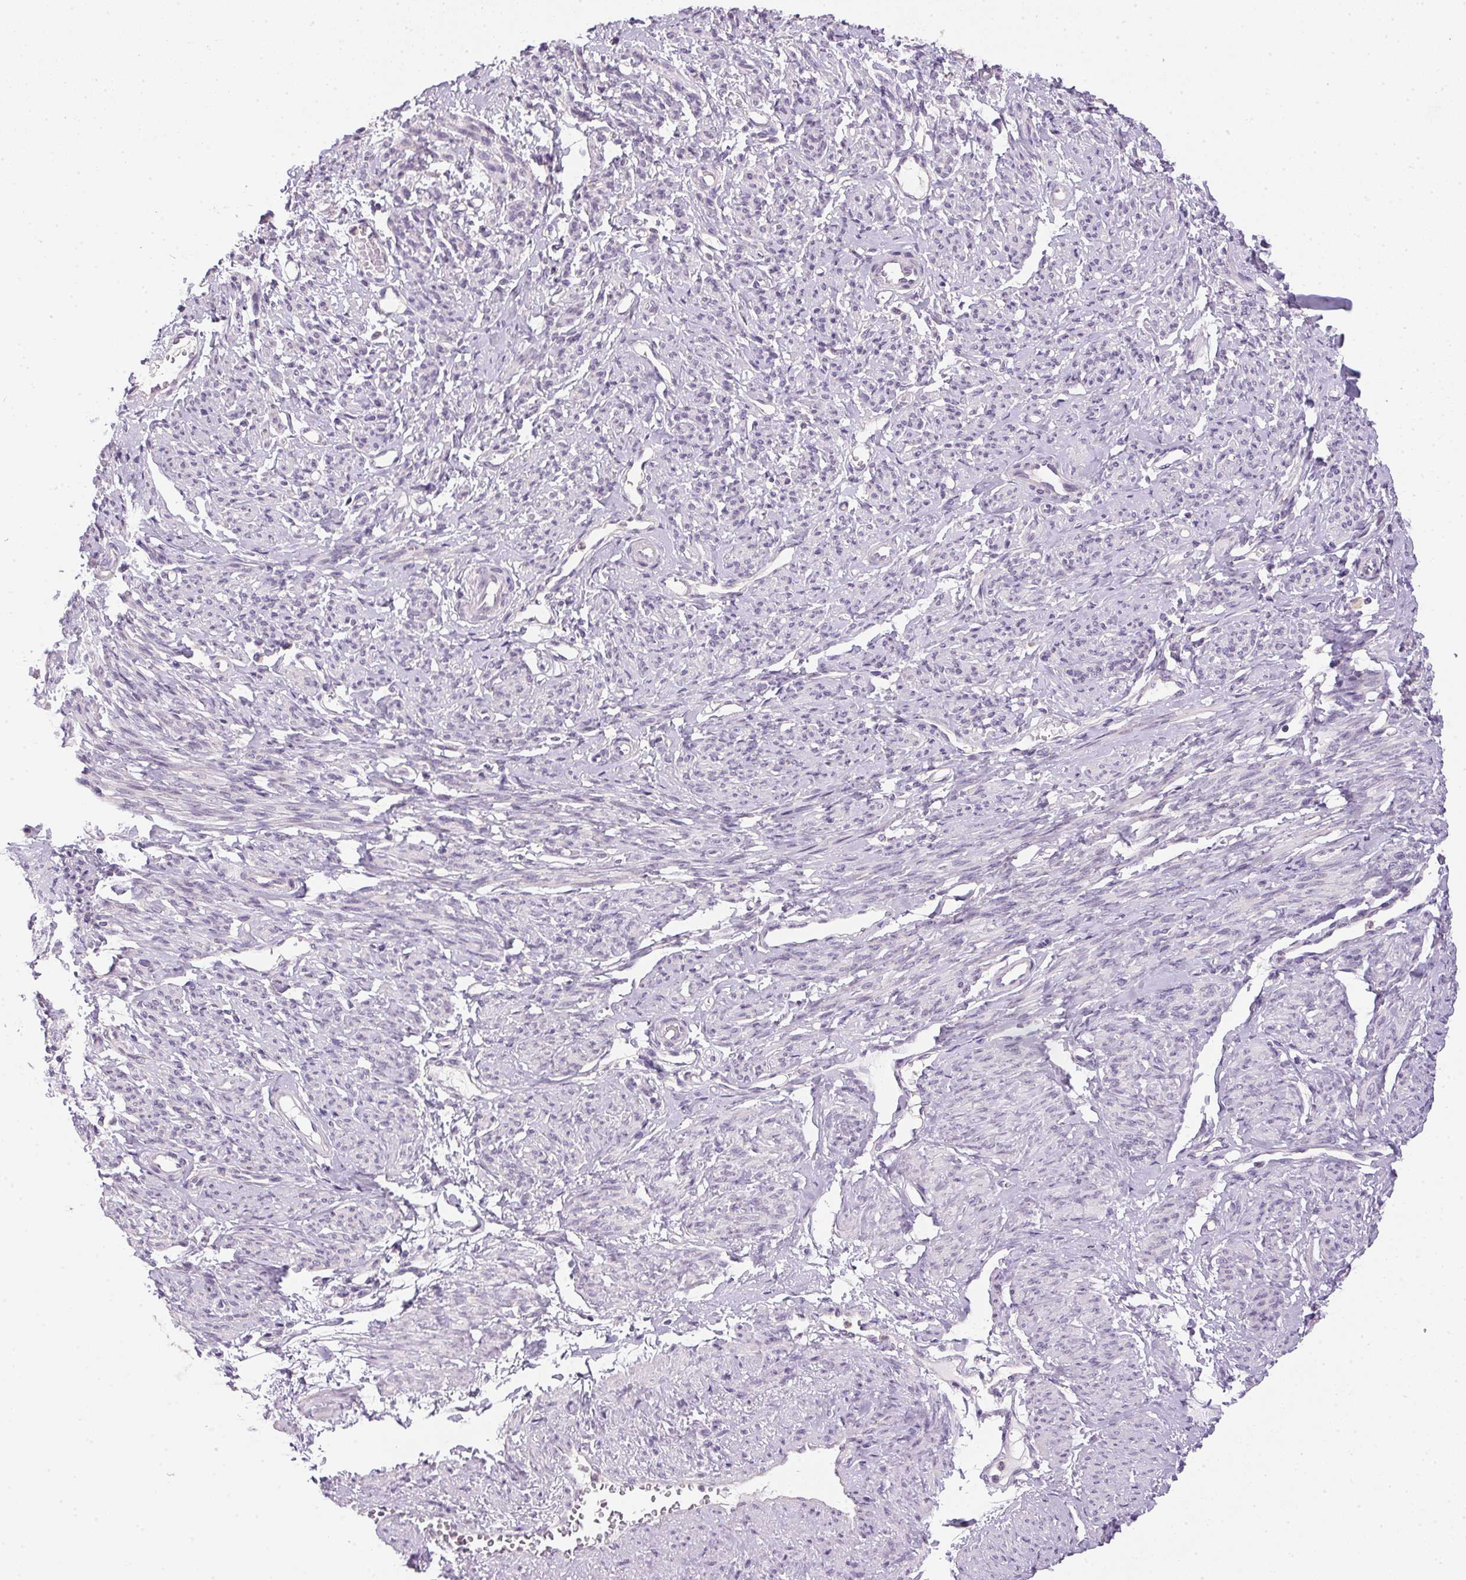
{"staining": {"intensity": "negative", "quantity": "none", "location": "none"}, "tissue": "smooth muscle", "cell_type": "Smooth muscle cells", "image_type": "normal", "snomed": [{"axis": "morphology", "description": "Normal tissue, NOS"}, {"axis": "topography", "description": "Smooth muscle"}], "caption": "This is a photomicrograph of immunohistochemistry (IHC) staining of normal smooth muscle, which shows no expression in smooth muscle cells. (Brightfield microscopy of DAB IHC at high magnification).", "gene": "SPACA9", "patient": {"sex": "female", "age": 65}}